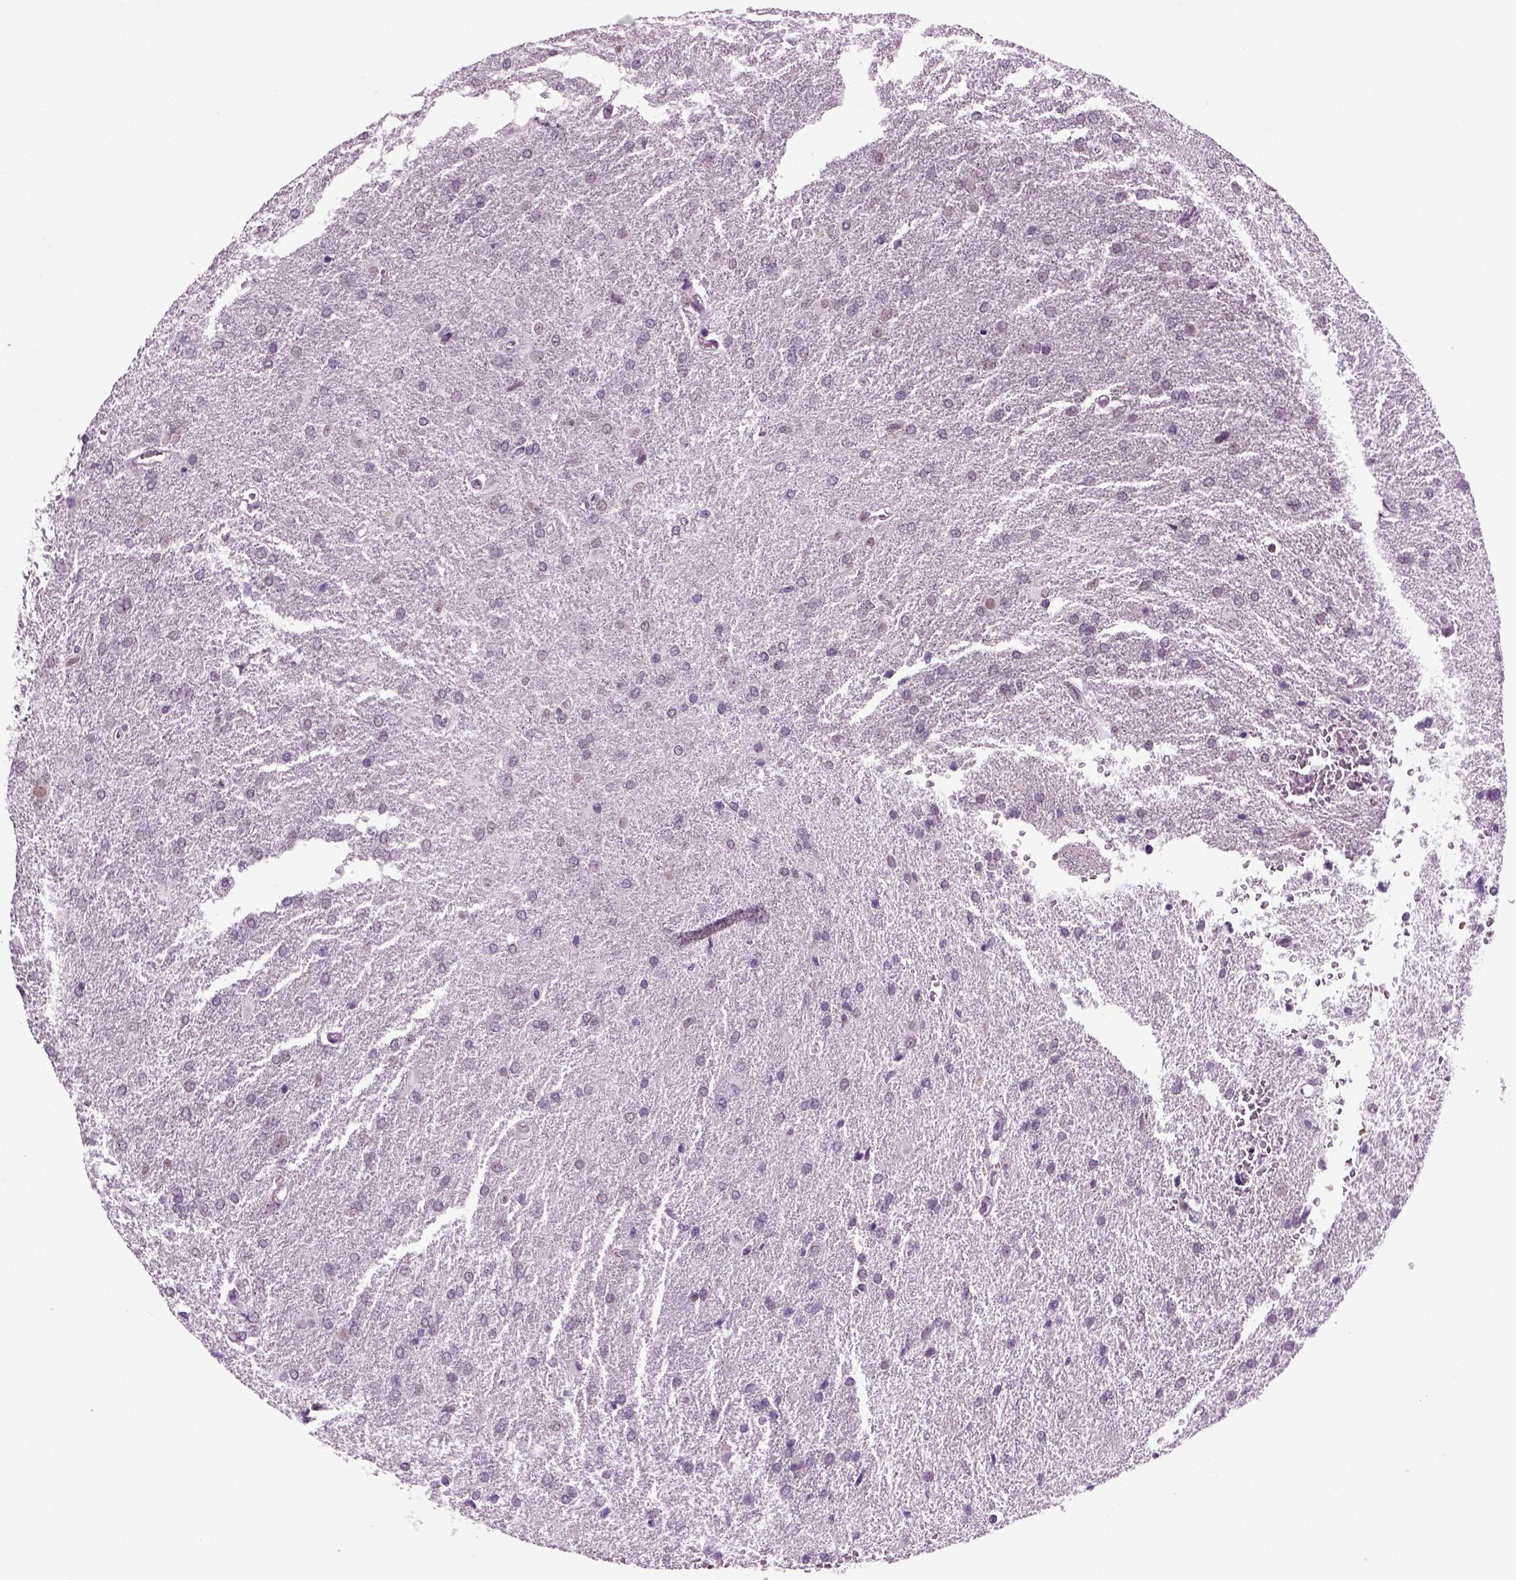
{"staining": {"intensity": "negative", "quantity": "none", "location": "none"}, "tissue": "glioma", "cell_type": "Tumor cells", "image_type": "cancer", "snomed": [{"axis": "morphology", "description": "Glioma, malignant, High grade"}, {"axis": "topography", "description": "Brain"}], "caption": "Photomicrograph shows no protein staining in tumor cells of malignant glioma (high-grade) tissue.", "gene": "SPATA17", "patient": {"sex": "male", "age": 68}}